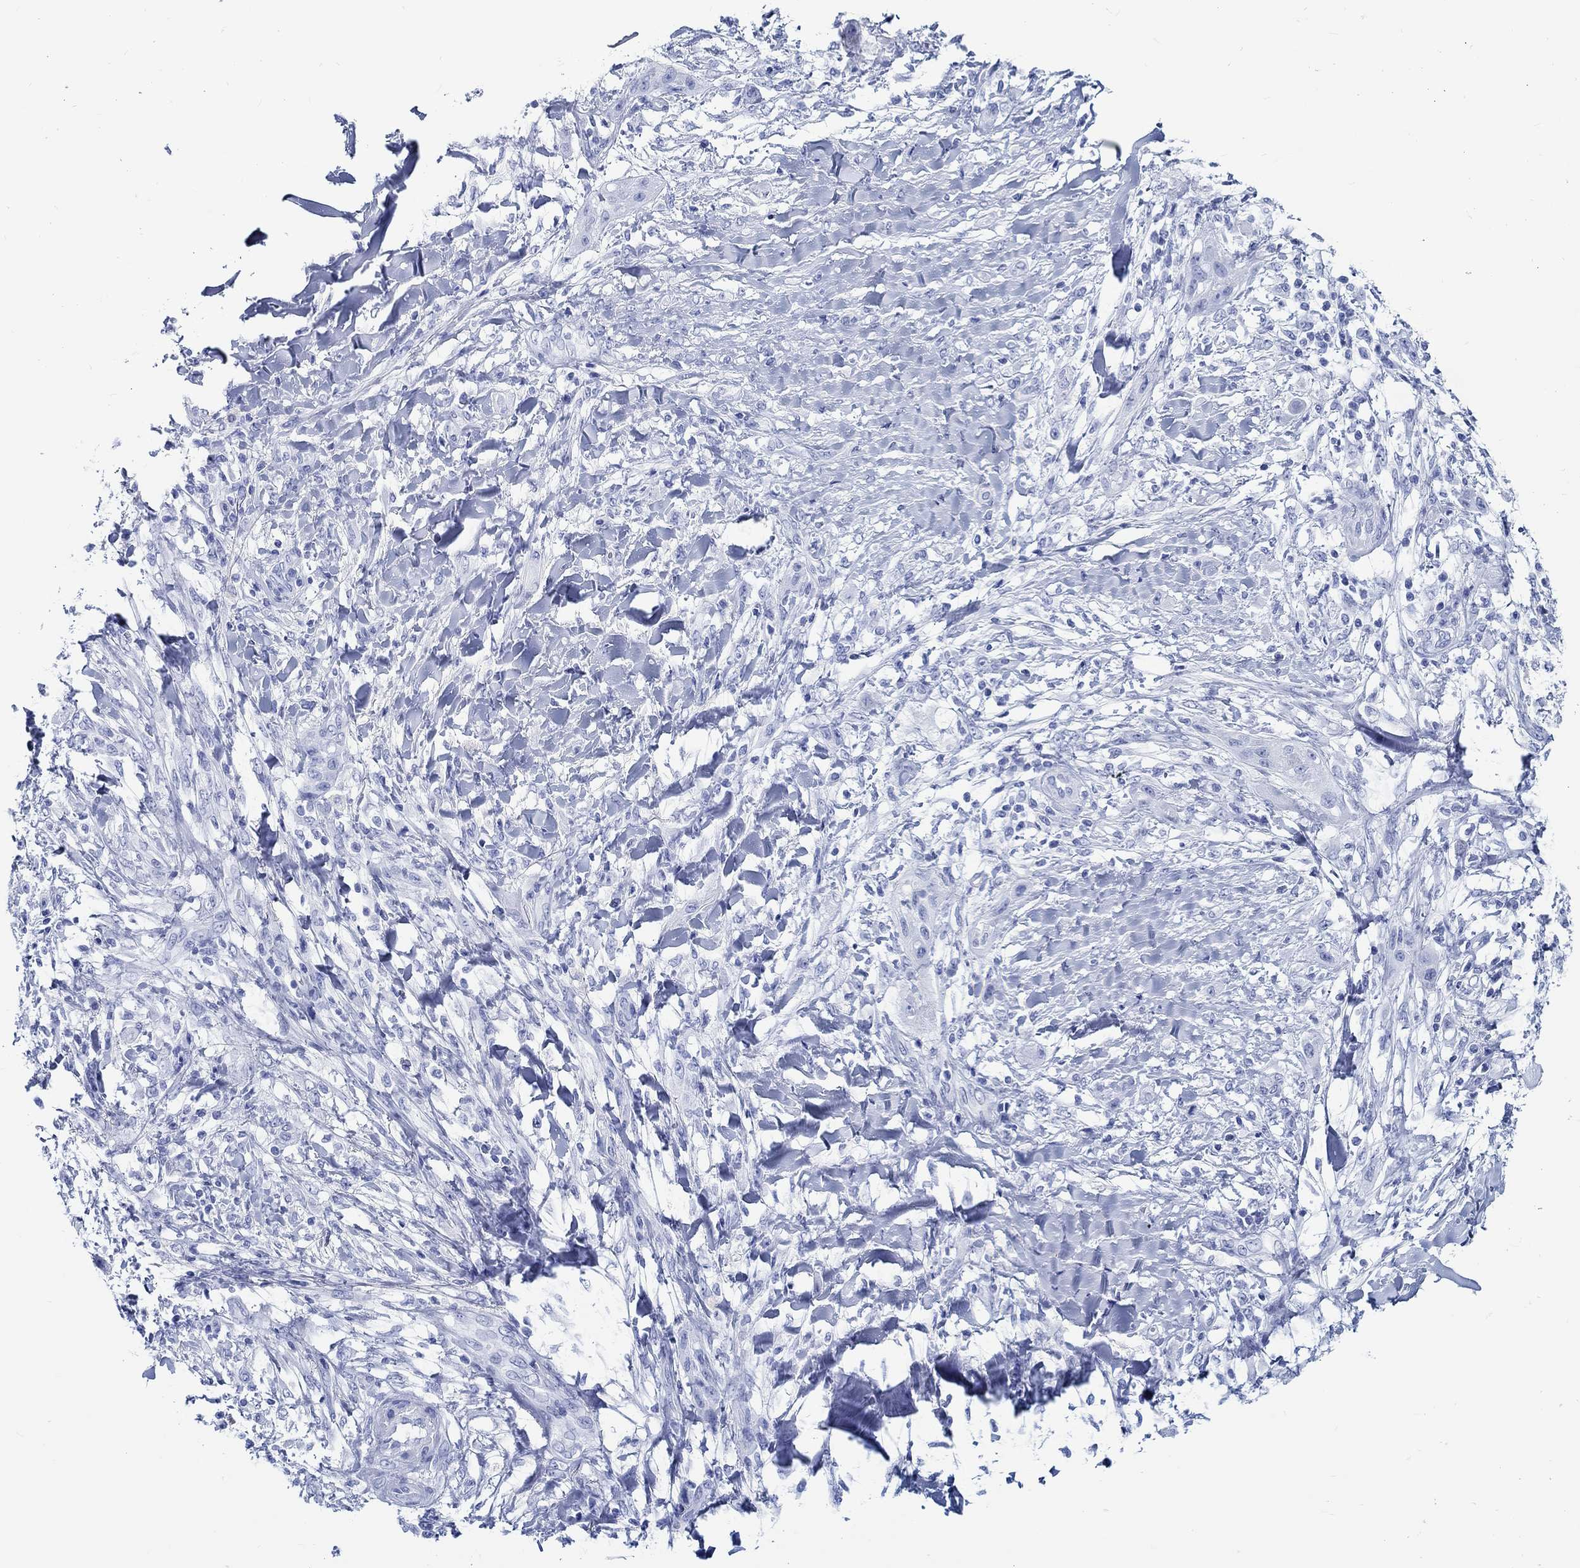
{"staining": {"intensity": "negative", "quantity": "none", "location": "none"}, "tissue": "skin cancer", "cell_type": "Tumor cells", "image_type": "cancer", "snomed": [{"axis": "morphology", "description": "Squamous cell carcinoma, NOS"}, {"axis": "topography", "description": "Skin"}], "caption": "Tumor cells are negative for brown protein staining in skin squamous cell carcinoma.", "gene": "RD3L", "patient": {"sex": "male", "age": 62}}